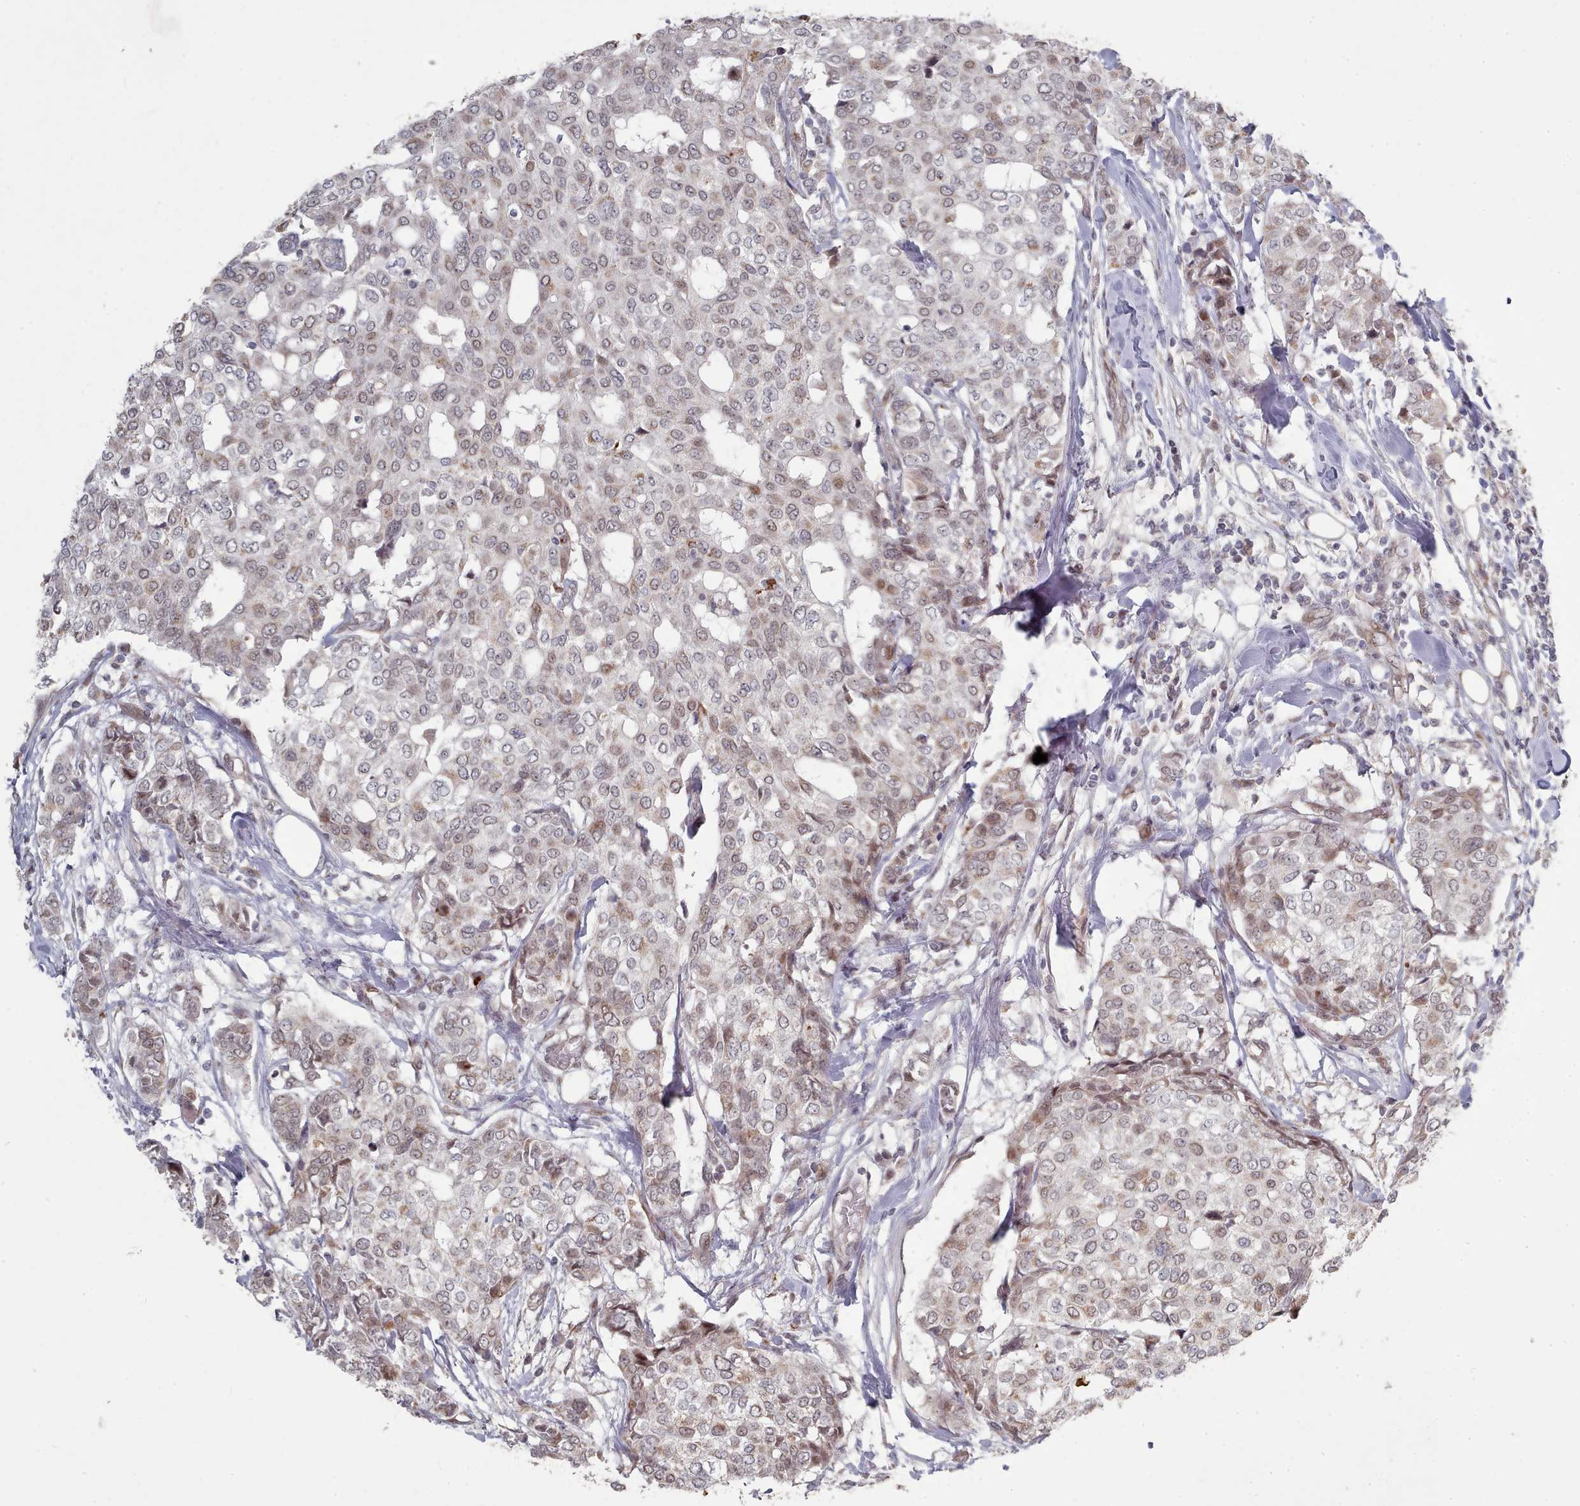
{"staining": {"intensity": "moderate", "quantity": "<25%", "location": "nuclear"}, "tissue": "breast cancer", "cell_type": "Tumor cells", "image_type": "cancer", "snomed": [{"axis": "morphology", "description": "Lobular carcinoma"}, {"axis": "topography", "description": "Breast"}], "caption": "Immunohistochemical staining of breast cancer exhibits moderate nuclear protein staining in approximately <25% of tumor cells. The protein of interest is shown in brown color, while the nuclei are stained blue.", "gene": "CPSF4", "patient": {"sex": "female", "age": 51}}